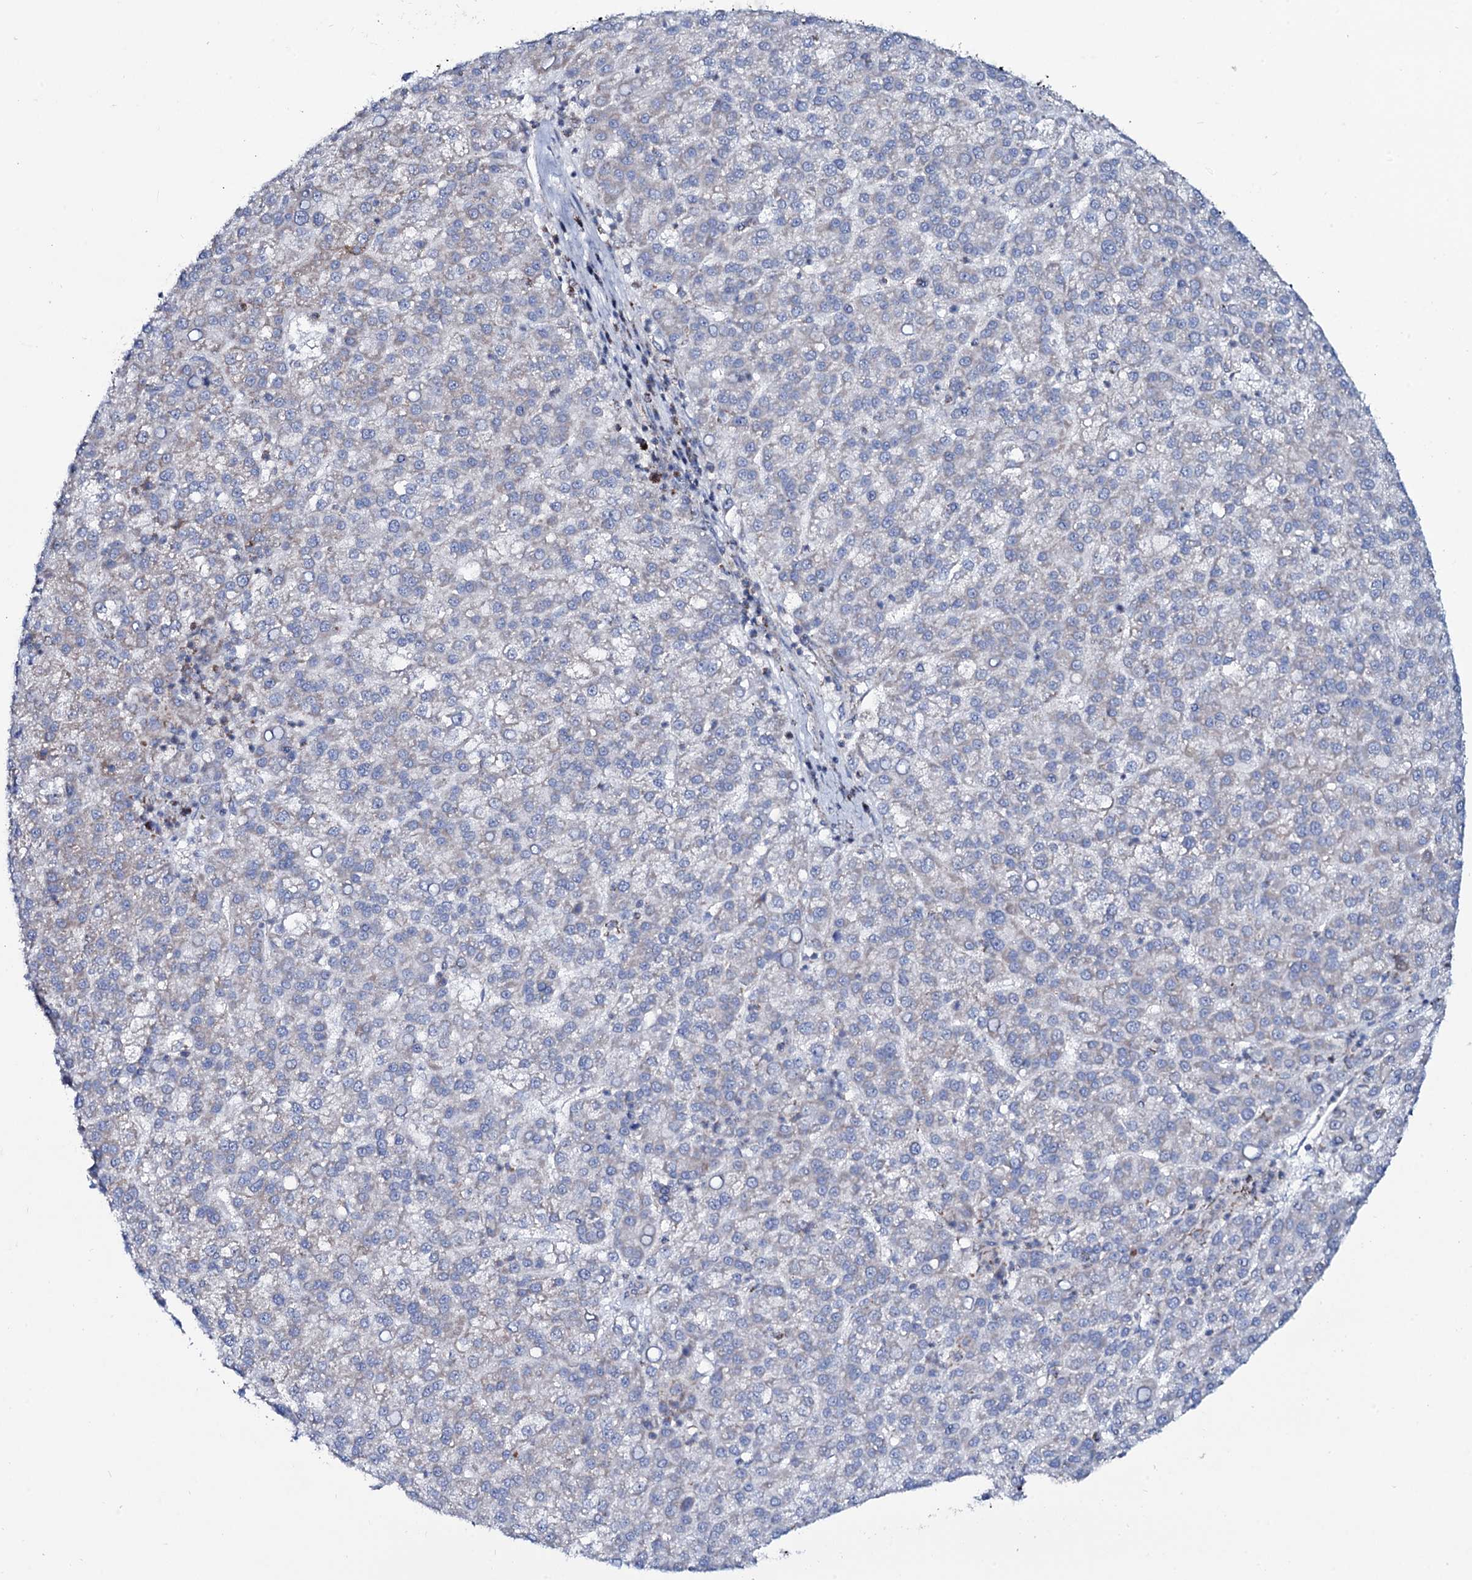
{"staining": {"intensity": "moderate", "quantity": "<25%", "location": "cytoplasmic/membranous"}, "tissue": "liver cancer", "cell_type": "Tumor cells", "image_type": "cancer", "snomed": [{"axis": "morphology", "description": "Carcinoma, Hepatocellular, NOS"}, {"axis": "topography", "description": "Liver"}], "caption": "Human liver hepatocellular carcinoma stained with a protein marker displays moderate staining in tumor cells.", "gene": "MRPS35", "patient": {"sex": "female", "age": 58}}